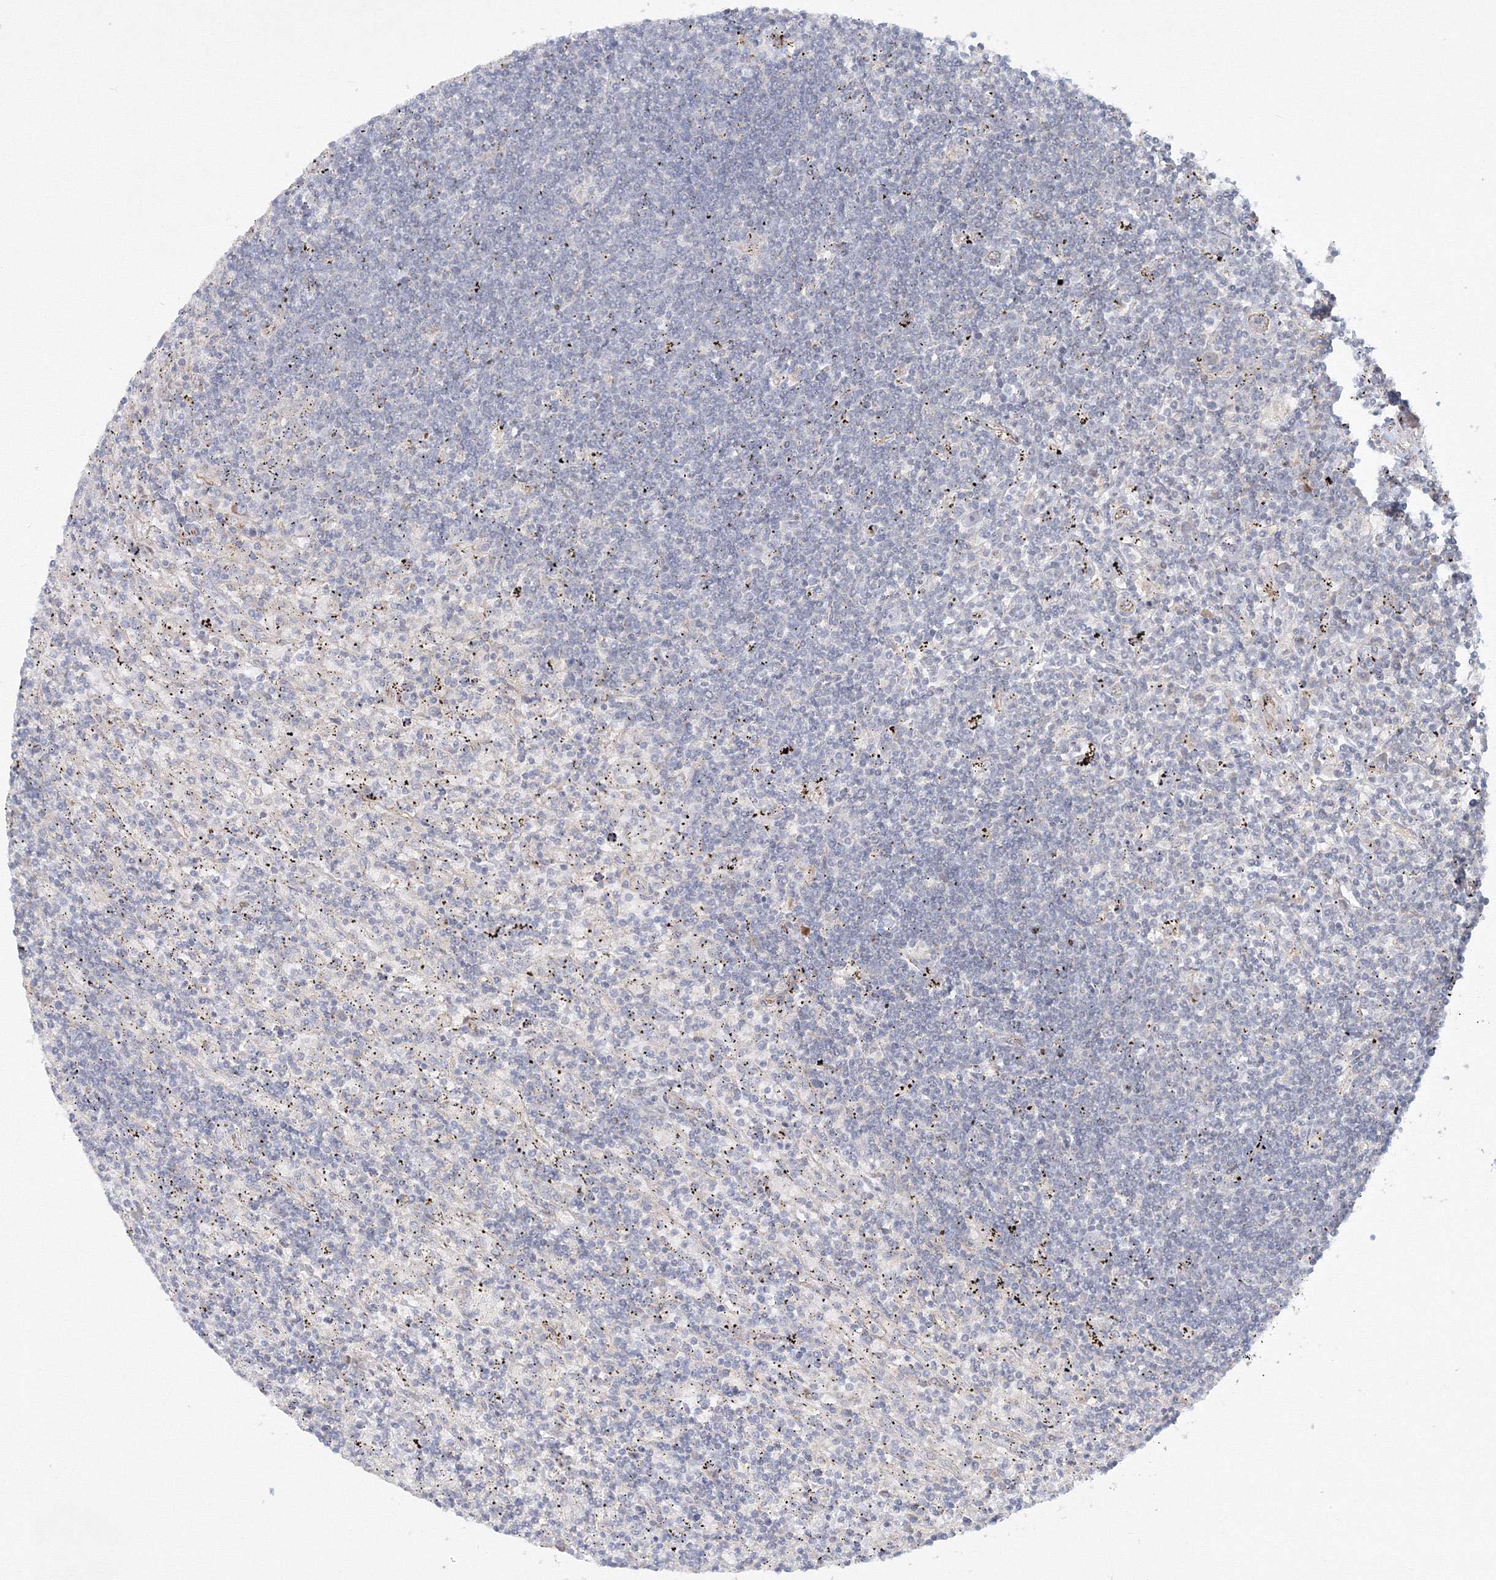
{"staining": {"intensity": "negative", "quantity": "none", "location": "none"}, "tissue": "lymphoma", "cell_type": "Tumor cells", "image_type": "cancer", "snomed": [{"axis": "morphology", "description": "Malignant lymphoma, non-Hodgkin's type, Low grade"}, {"axis": "topography", "description": "Spleen"}], "caption": "The image shows no significant expression in tumor cells of malignant lymphoma, non-Hodgkin's type (low-grade).", "gene": "WDR49", "patient": {"sex": "male", "age": 76}}